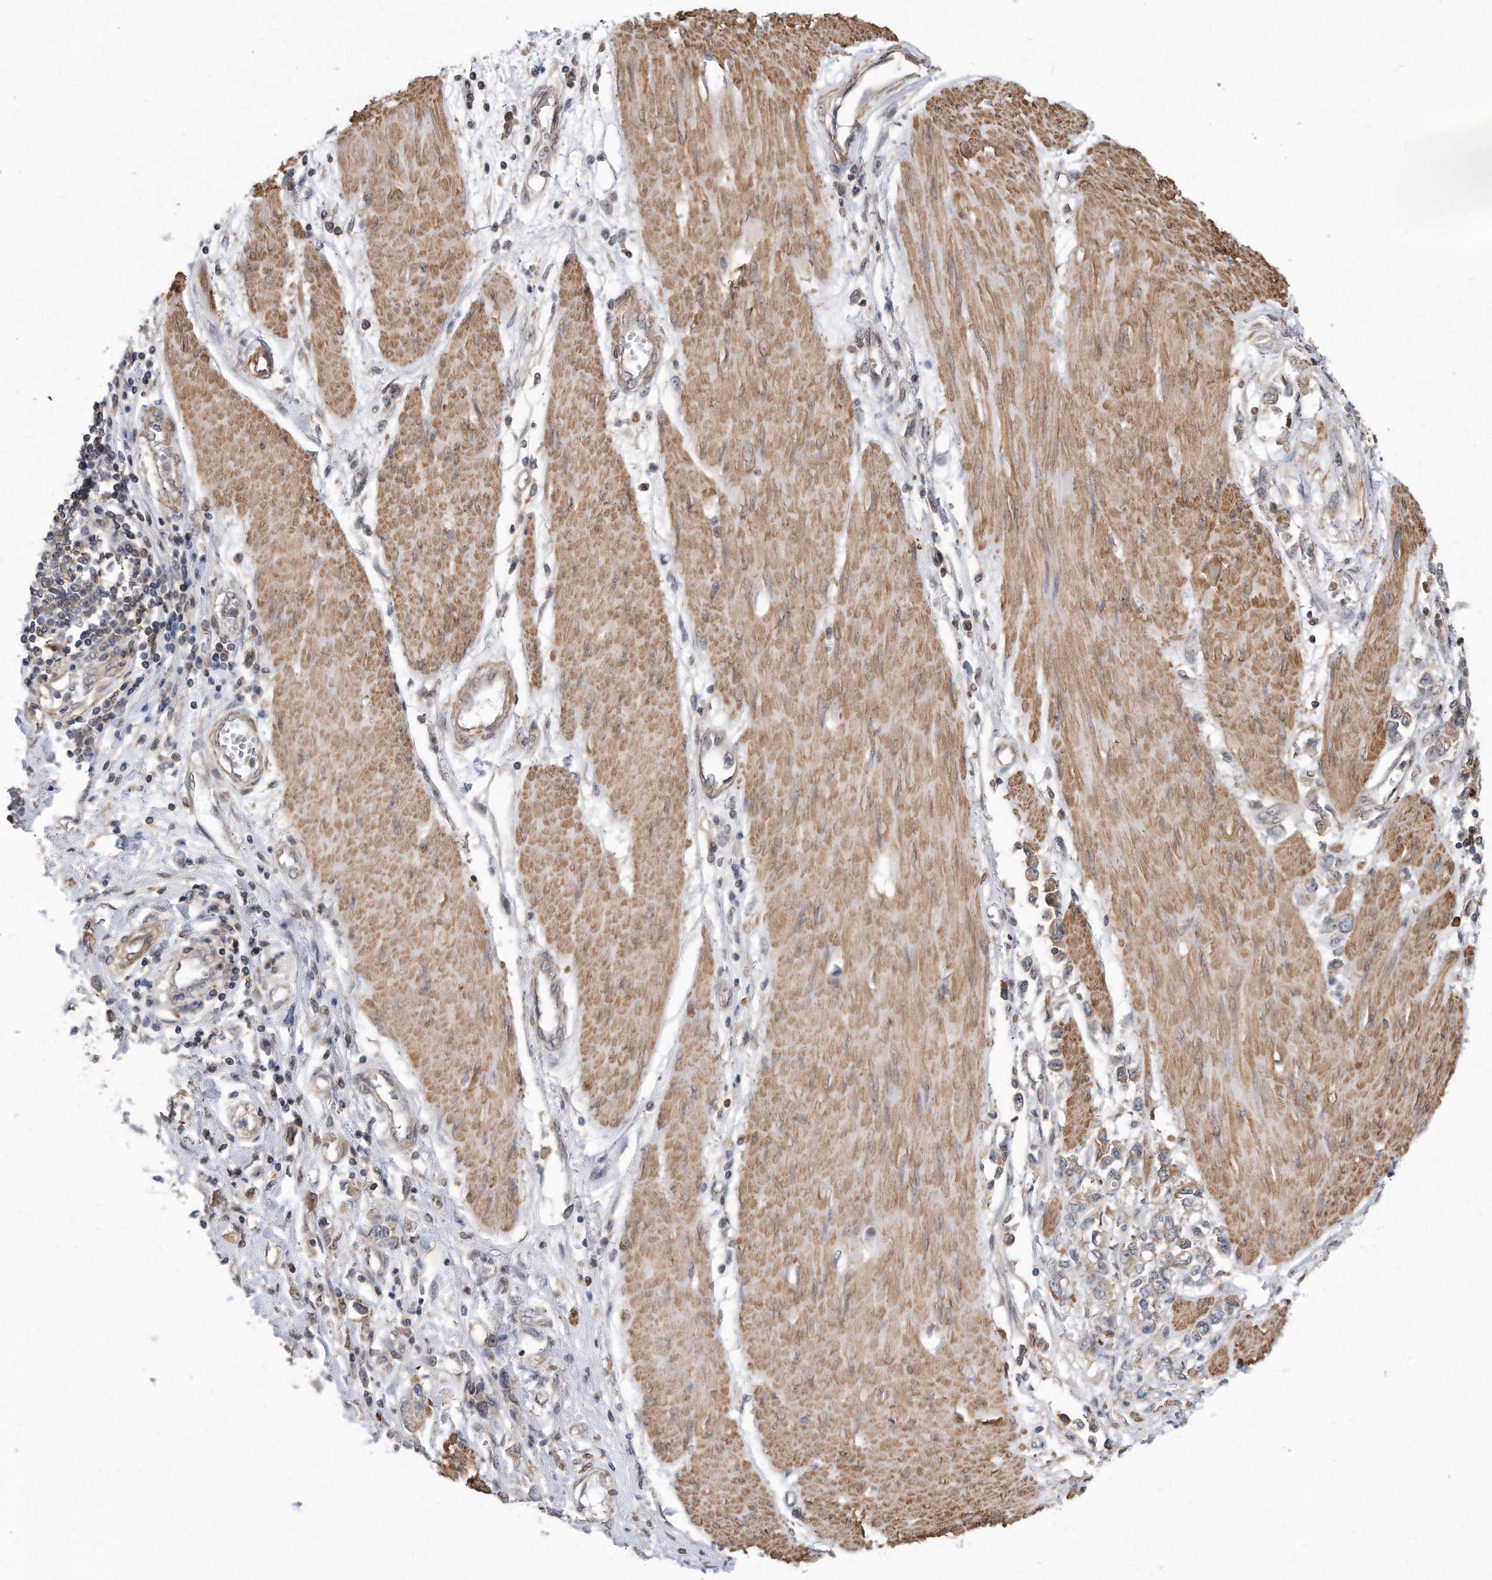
{"staining": {"intensity": "weak", "quantity": "<25%", "location": "cytoplasmic/membranous"}, "tissue": "stomach cancer", "cell_type": "Tumor cells", "image_type": "cancer", "snomed": [{"axis": "morphology", "description": "Adenocarcinoma, NOS"}, {"axis": "topography", "description": "Stomach"}], "caption": "DAB (3,3'-diaminobenzidine) immunohistochemical staining of human adenocarcinoma (stomach) exhibits no significant positivity in tumor cells.", "gene": "TCP1", "patient": {"sex": "female", "age": 76}}